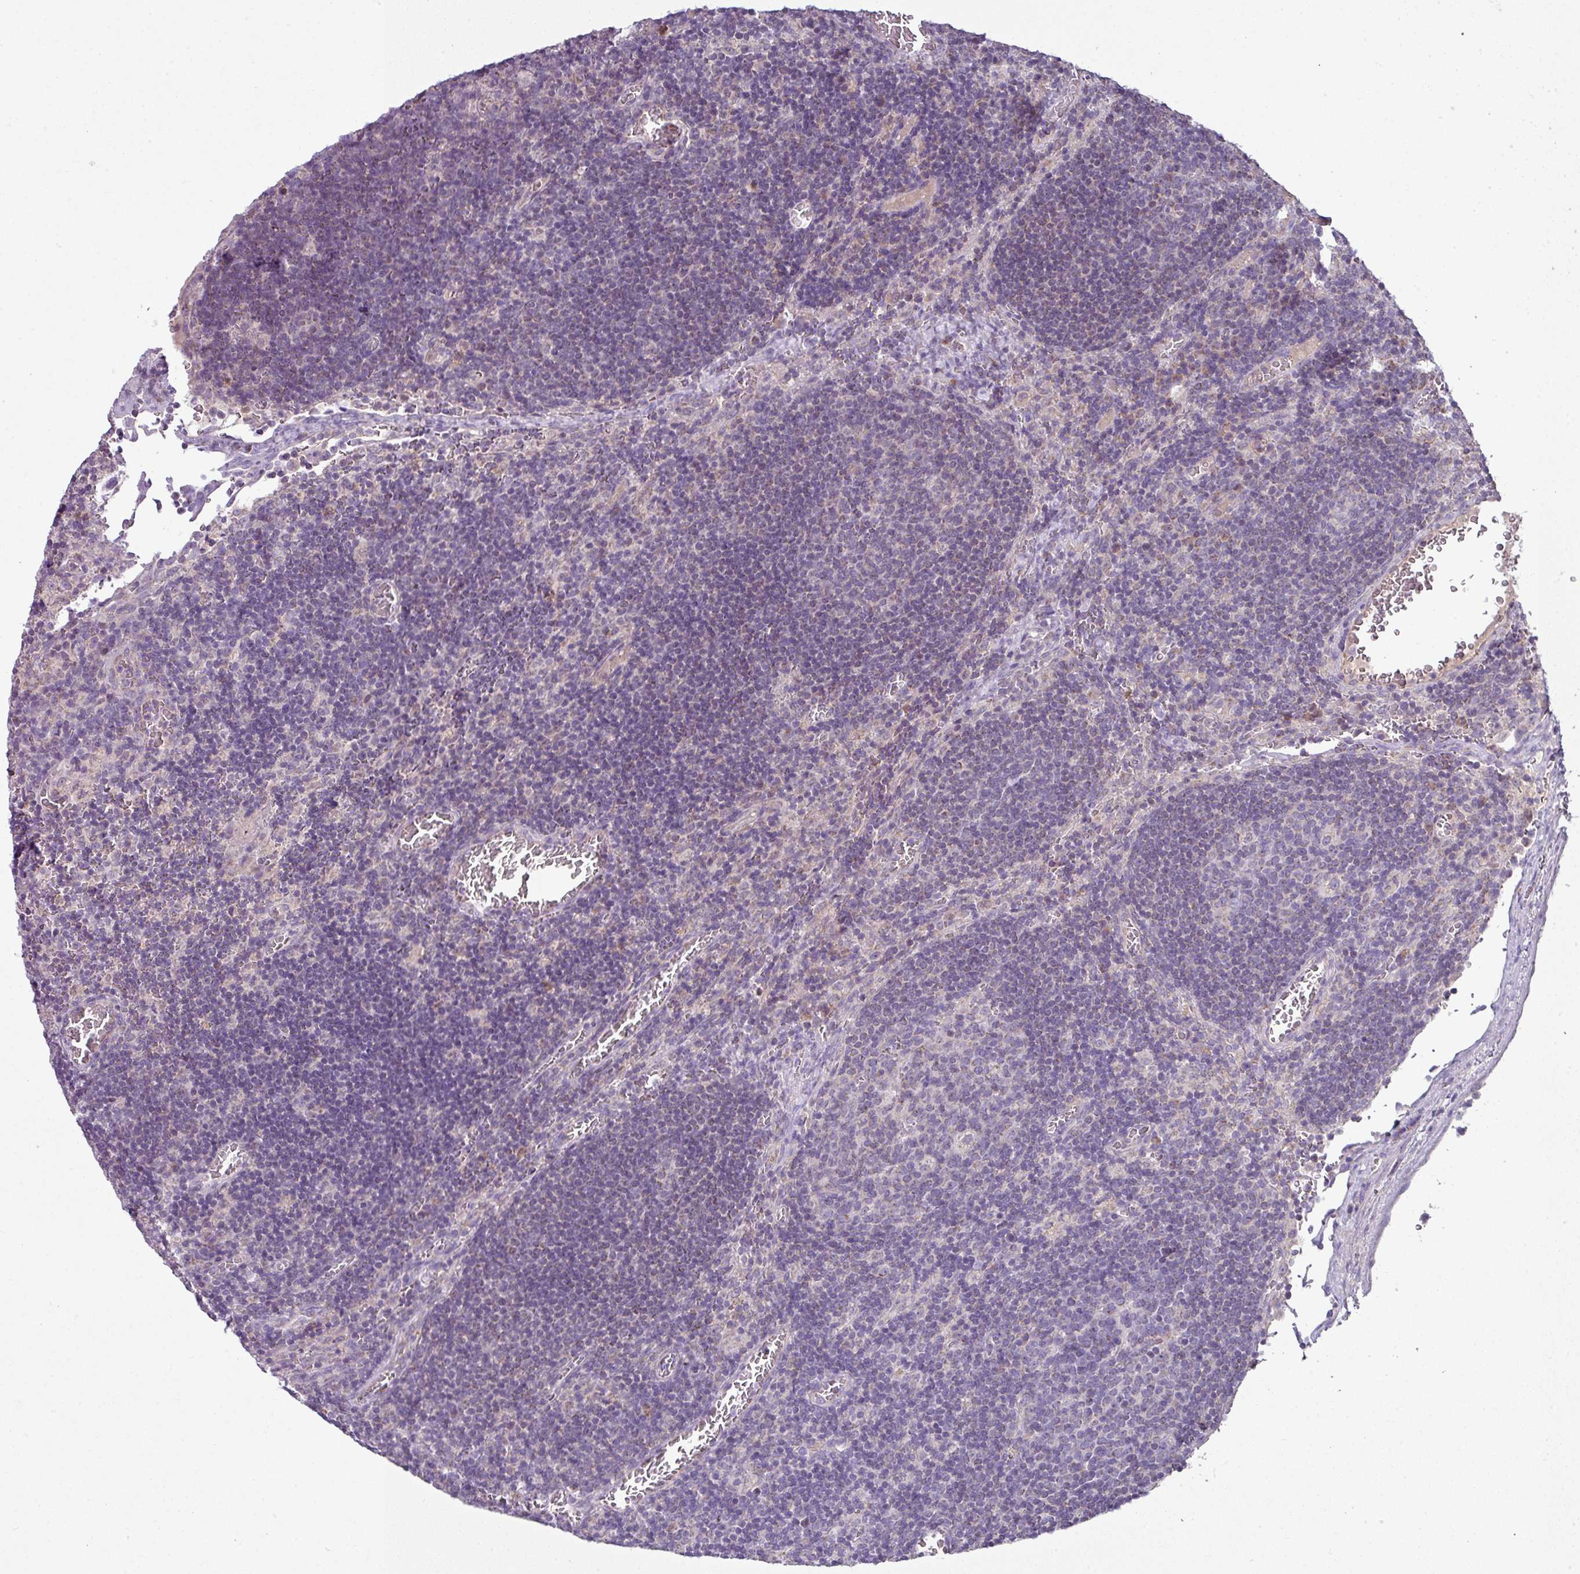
{"staining": {"intensity": "weak", "quantity": "<25%", "location": "cytoplasmic/membranous"}, "tissue": "lymph node", "cell_type": "Germinal center cells", "image_type": "normal", "snomed": [{"axis": "morphology", "description": "Normal tissue, NOS"}, {"axis": "topography", "description": "Lymph node"}], "caption": "The histopathology image demonstrates no staining of germinal center cells in normal lymph node.", "gene": "LRRC9", "patient": {"sex": "male", "age": 50}}